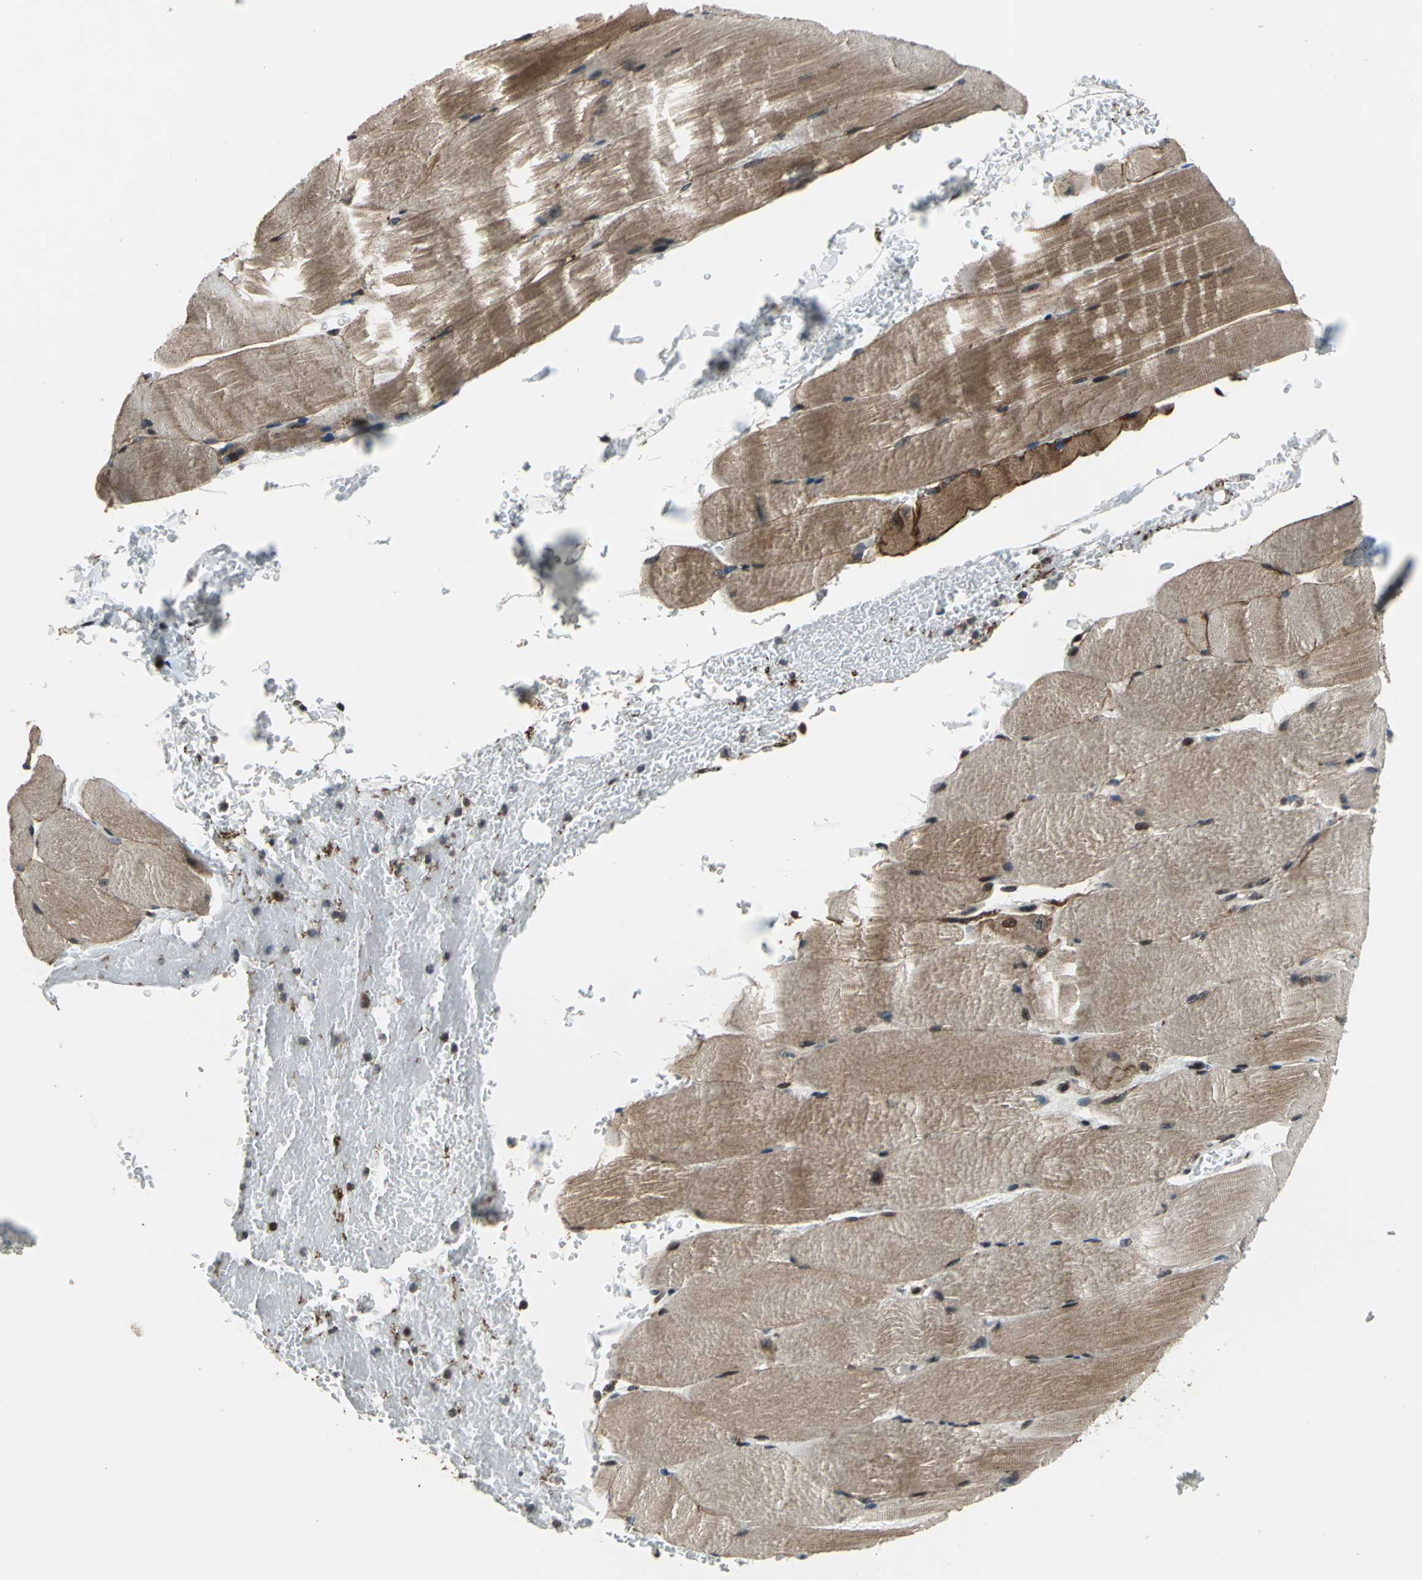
{"staining": {"intensity": "moderate", "quantity": ">75%", "location": "cytoplasmic/membranous,nuclear"}, "tissue": "skeletal muscle", "cell_type": "Myocytes", "image_type": "normal", "snomed": [{"axis": "morphology", "description": "Normal tissue, NOS"}, {"axis": "topography", "description": "Skeletal muscle"}, {"axis": "topography", "description": "Parathyroid gland"}], "caption": "Skeletal muscle stained with a brown dye demonstrates moderate cytoplasmic/membranous,nuclear positive expression in about >75% of myocytes.", "gene": "AATF", "patient": {"sex": "female", "age": 37}}